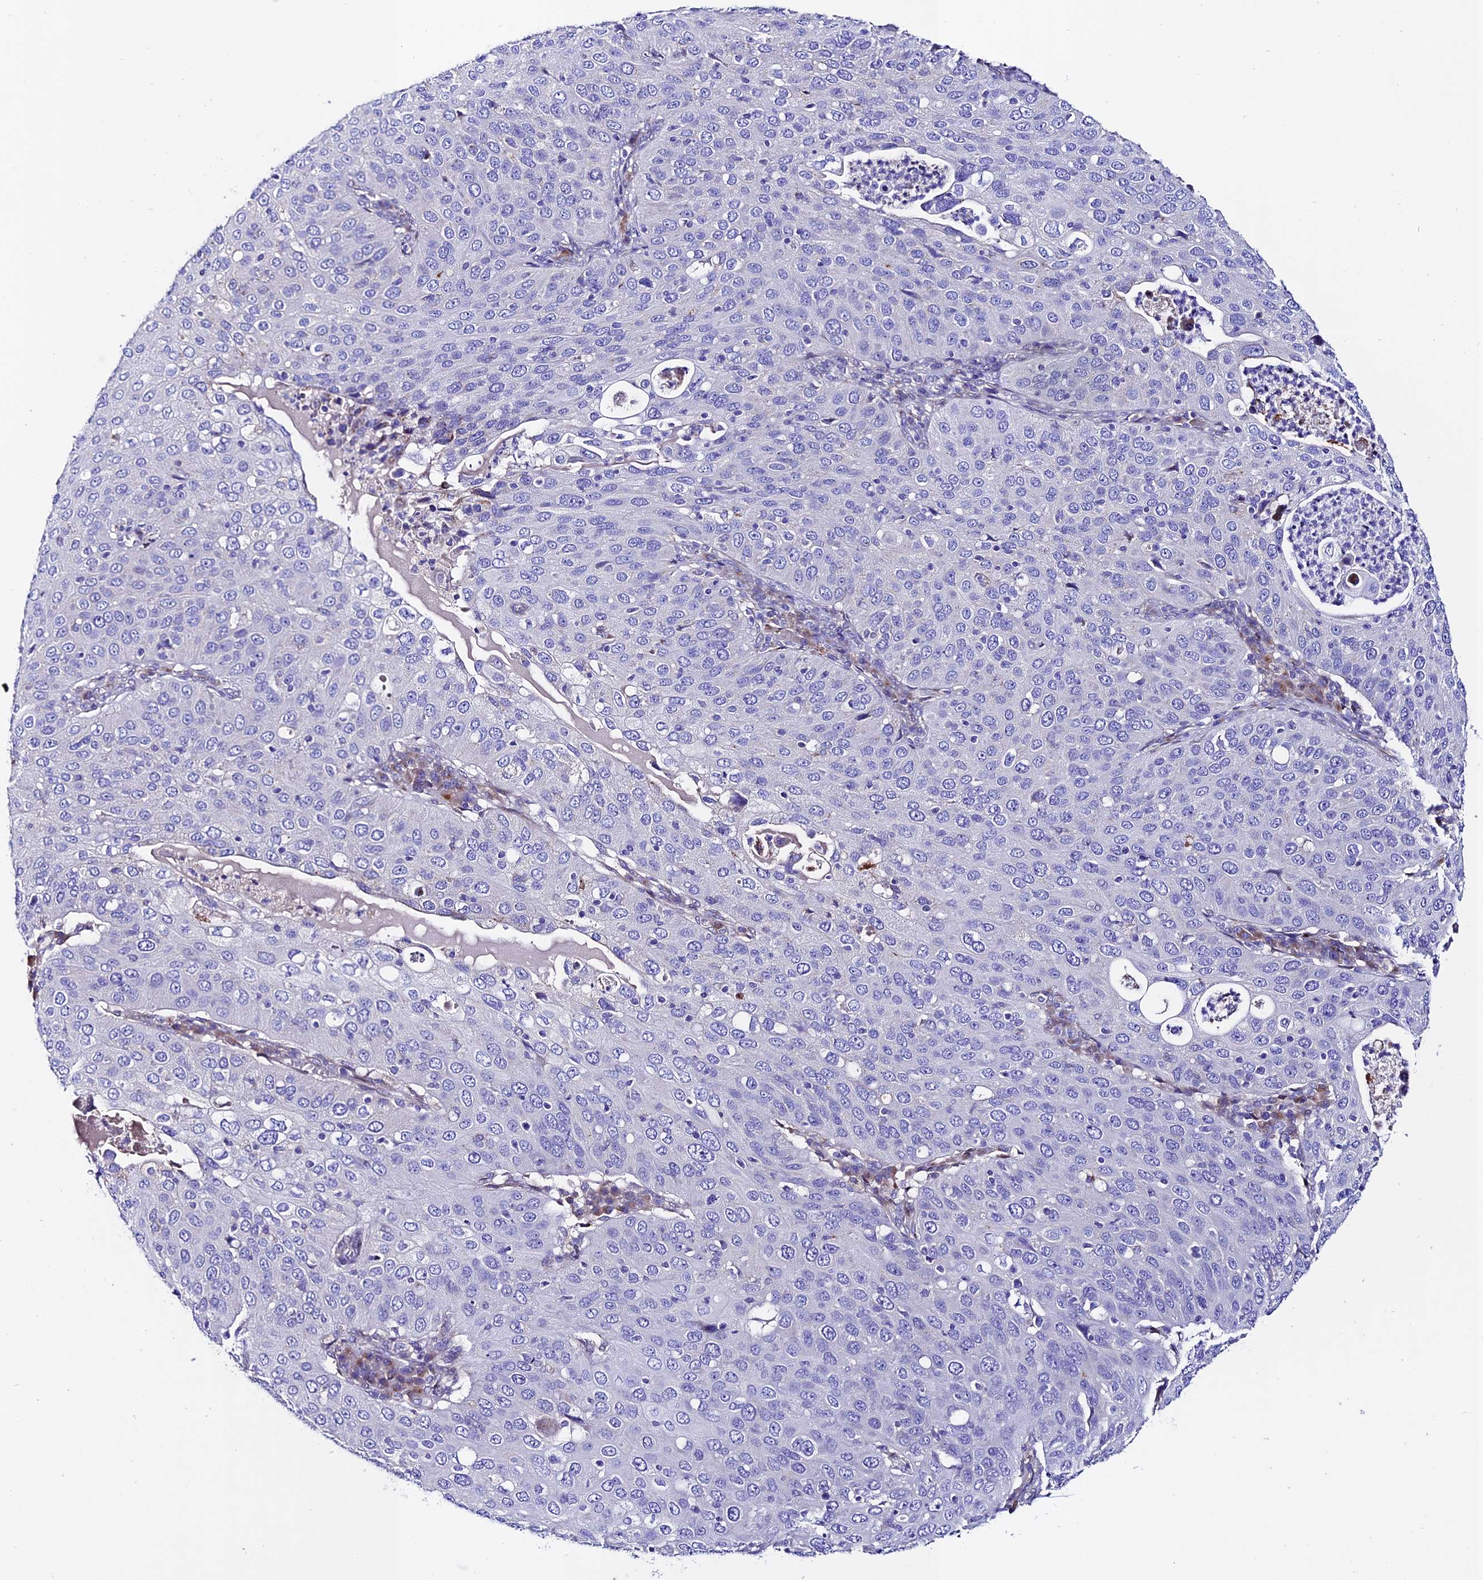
{"staining": {"intensity": "negative", "quantity": "none", "location": "none"}, "tissue": "cervical cancer", "cell_type": "Tumor cells", "image_type": "cancer", "snomed": [{"axis": "morphology", "description": "Squamous cell carcinoma, NOS"}, {"axis": "topography", "description": "Cervix"}], "caption": "This image is of squamous cell carcinoma (cervical) stained with IHC to label a protein in brown with the nuclei are counter-stained blue. There is no expression in tumor cells.", "gene": "OR51Q1", "patient": {"sex": "female", "age": 36}}